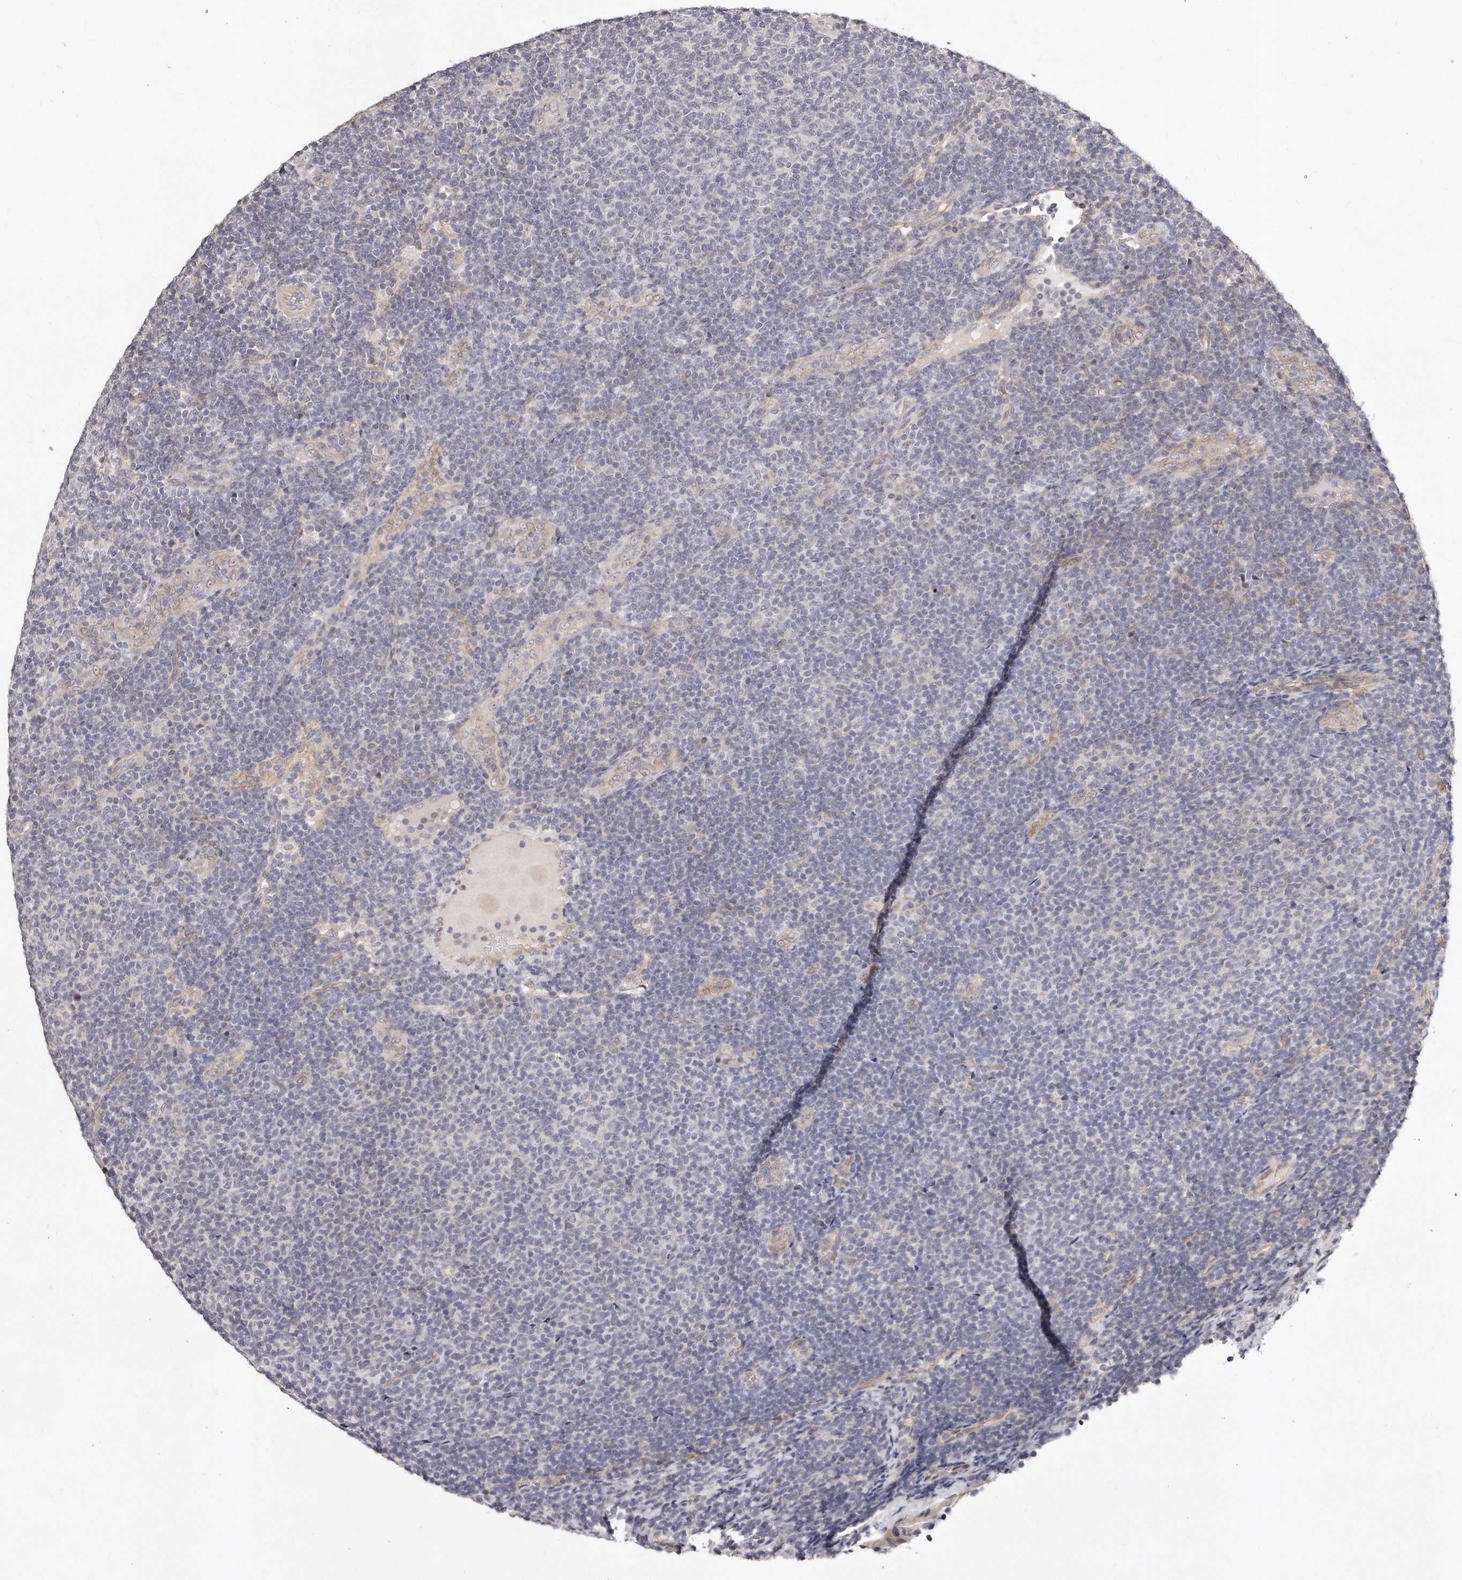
{"staining": {"intensity": "negative", "quantity": "none", "location": "none"}, "tissue": "lymphoma", "cell_type": "Tumor cells", "image_type": "cancer", "snomed": [{"axis": "morphology", "description": "Malignant lymphoma, non-Hodgkin's type, Low grade"}, {"axis": "topography", "description": "Lymph node"}], "caption": "High magnification brightfield microscopy of lymphoma stained with DAB (brown) and counterstained with hematoxylin (blue): tumor cells show no significant positivity.", "gene": "CASZ1", "patient": {"sex": "male", "age": 66}}